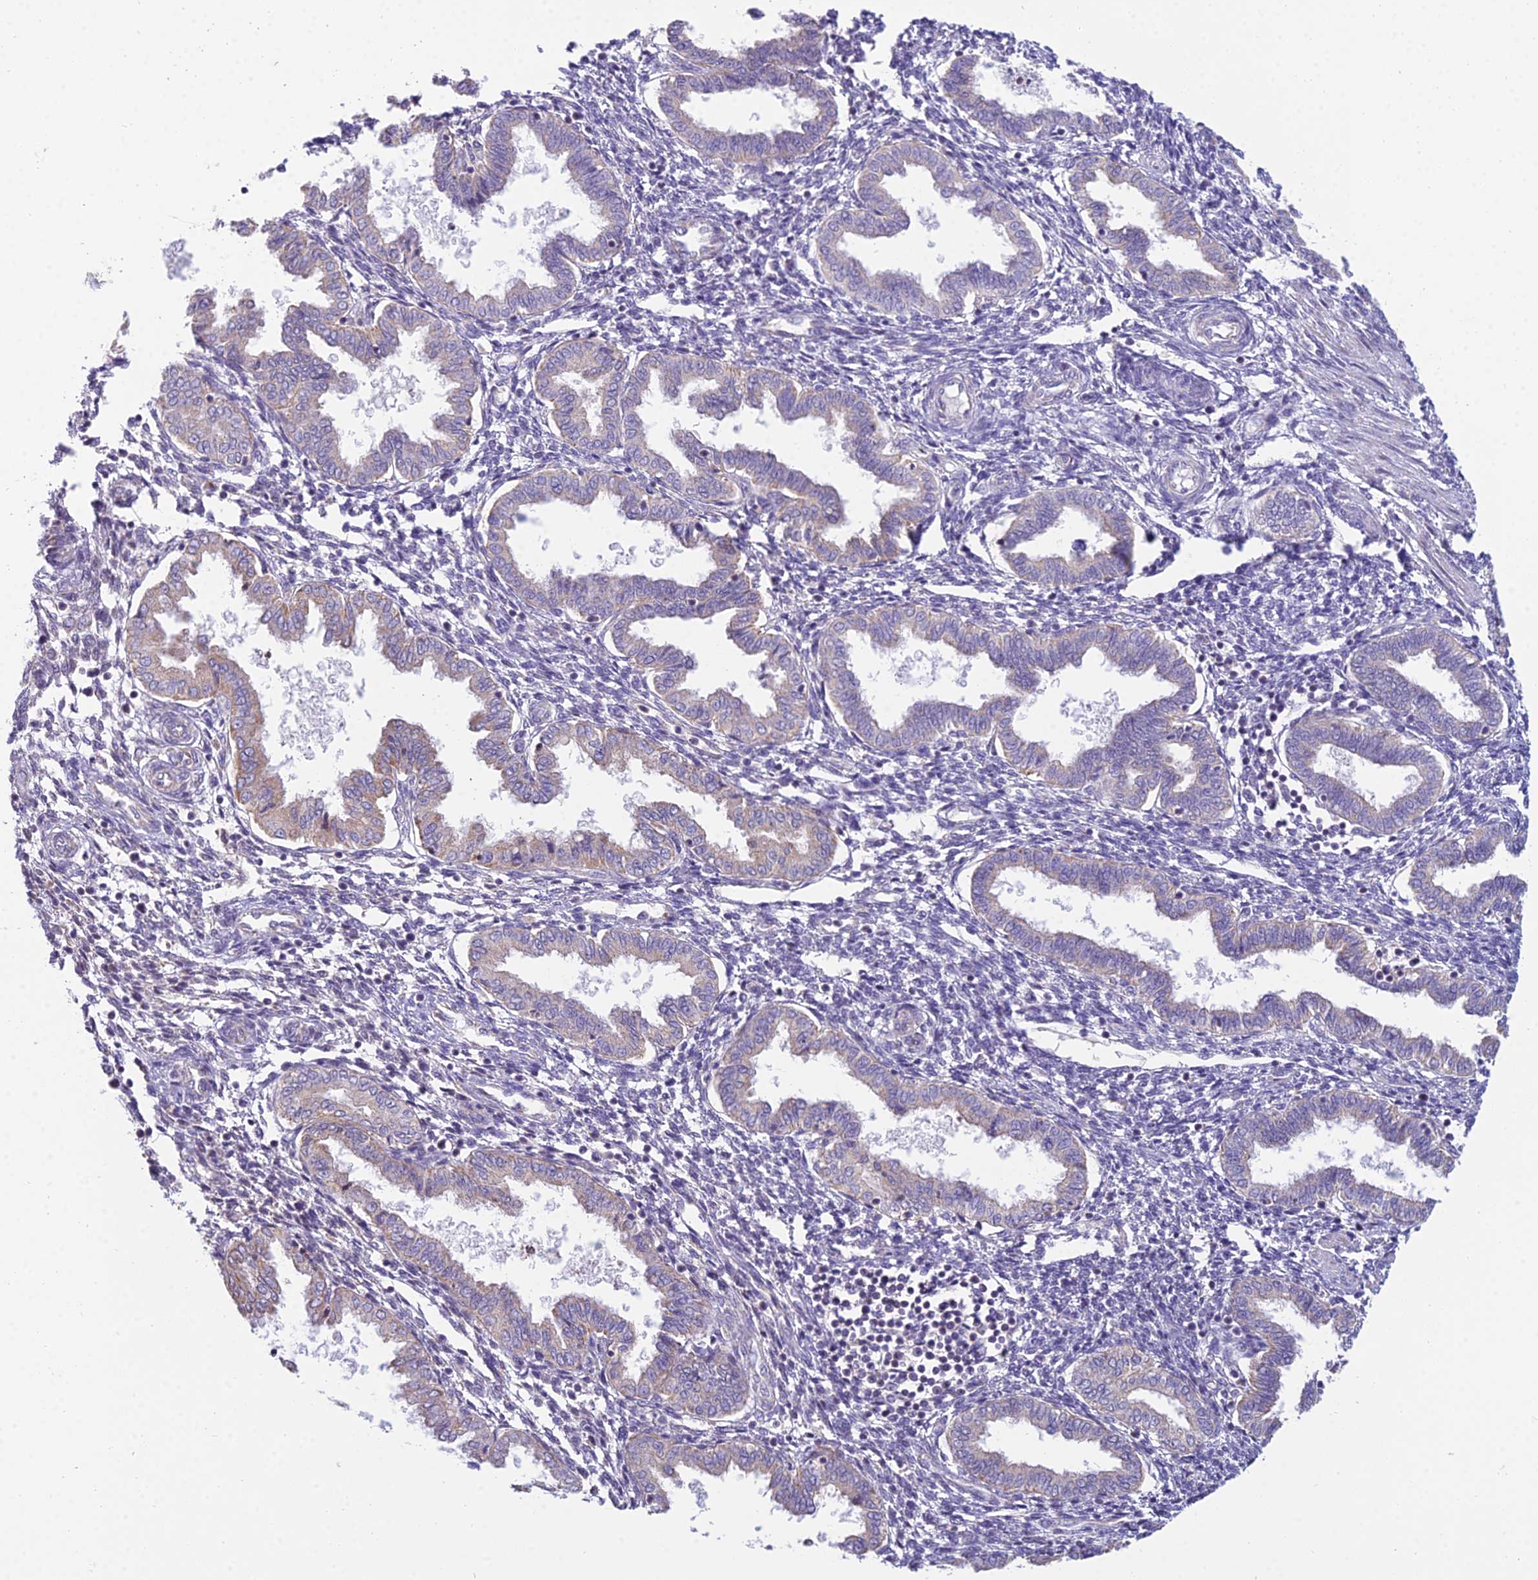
{"staining": {"intensity": "negative", "quantity": "none", "location": "none"}, "tissue": "endometrium", "cell_type": "Cells in endometrial stroma", "image_type": "normal", "snomed": [{"axis": "morphology", "description": "Normal tissue, NOS"}, {"axis": "topography", "description": "Endometrium"}], "caption": "Immunohistochemistry histopathology image of normal endometrium: human endometrium stained with DAB (3,3'-diaminobenzidine) displays no significant protein expression in cells in endometrial stroma.", "gene": "CFAP206", "patient": {"sex": "female", "age": 33}}